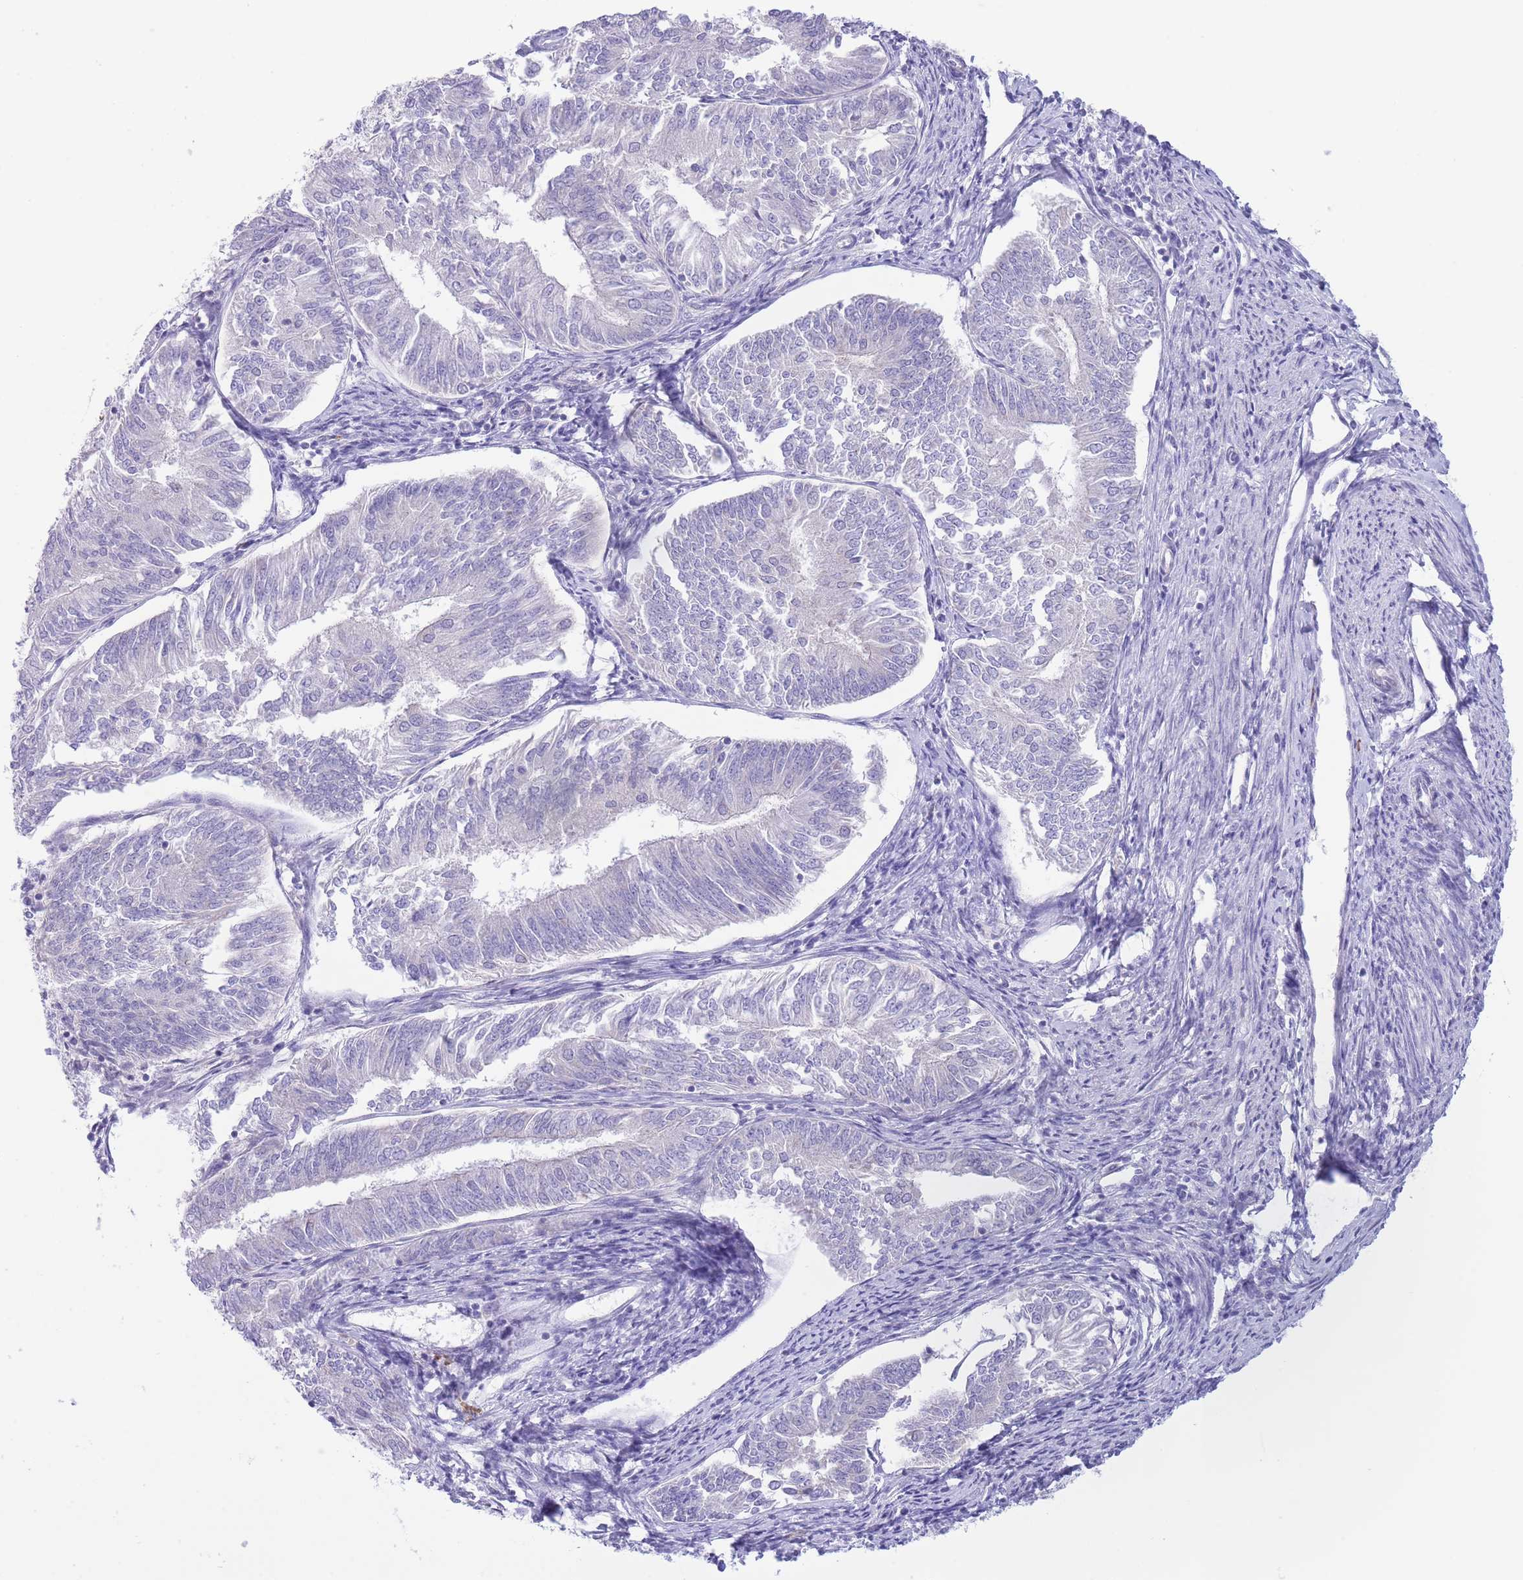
{"staining": {"intensity": "negative", "quantity": "none", "location": "none"}, "tissue": "endometrial cancer", "cell_type": "Tumor cells", "image_type": "cancer", "snomed": [{"axis": "morphology", "description": "Adenocarcinoma, NOS"}, {"axis": "topography", "description": "Endometrium"}], "caption": "The image exhibits no significant expression in tumor cells of endometrial cancer (adenocarcinoma).", "gene": "ASAP3", "patient": {"sex": "female", "age": 58}}